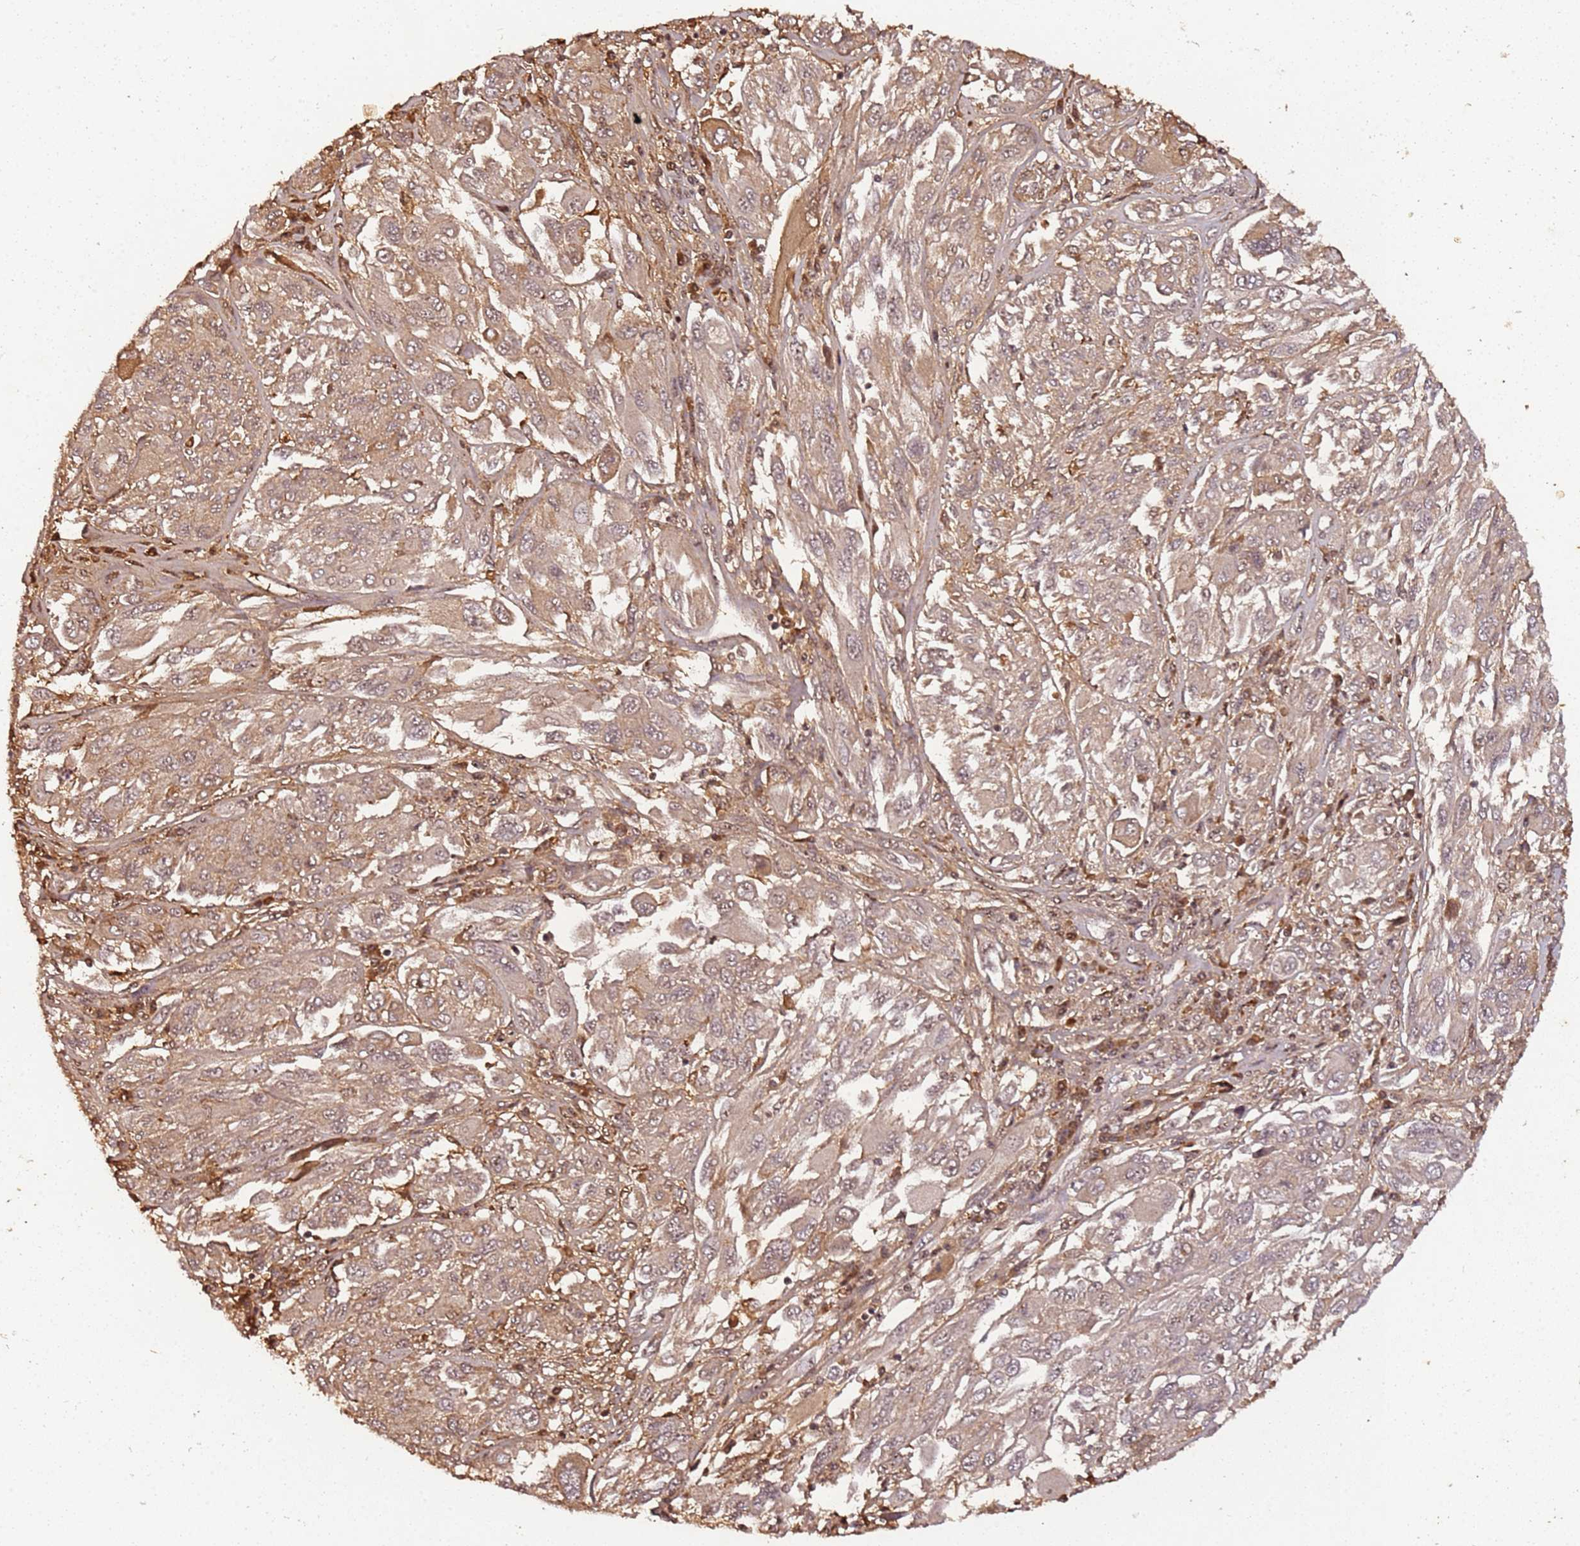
{"staining": {"intensity": "moderate", "quantity": ">75%", "location": "cytoplasmic/membranous"}, "tissue": "melanoma", "cell_type": "Tumor cells", "image_type": "cancer", "snomed": [{"axis": "morphology", "description": "Malignant melanoma, NOS"}, {"axis": "topography", "description": "Skin"}], "caption": "Brown immunohistochemical staining in human malignant melanoma displays moderate cytoplasmic/membranous staining in about >75% of tumor cells.", "gene": "COL1A2", "patient": {"sex": "female", "age": 91}}